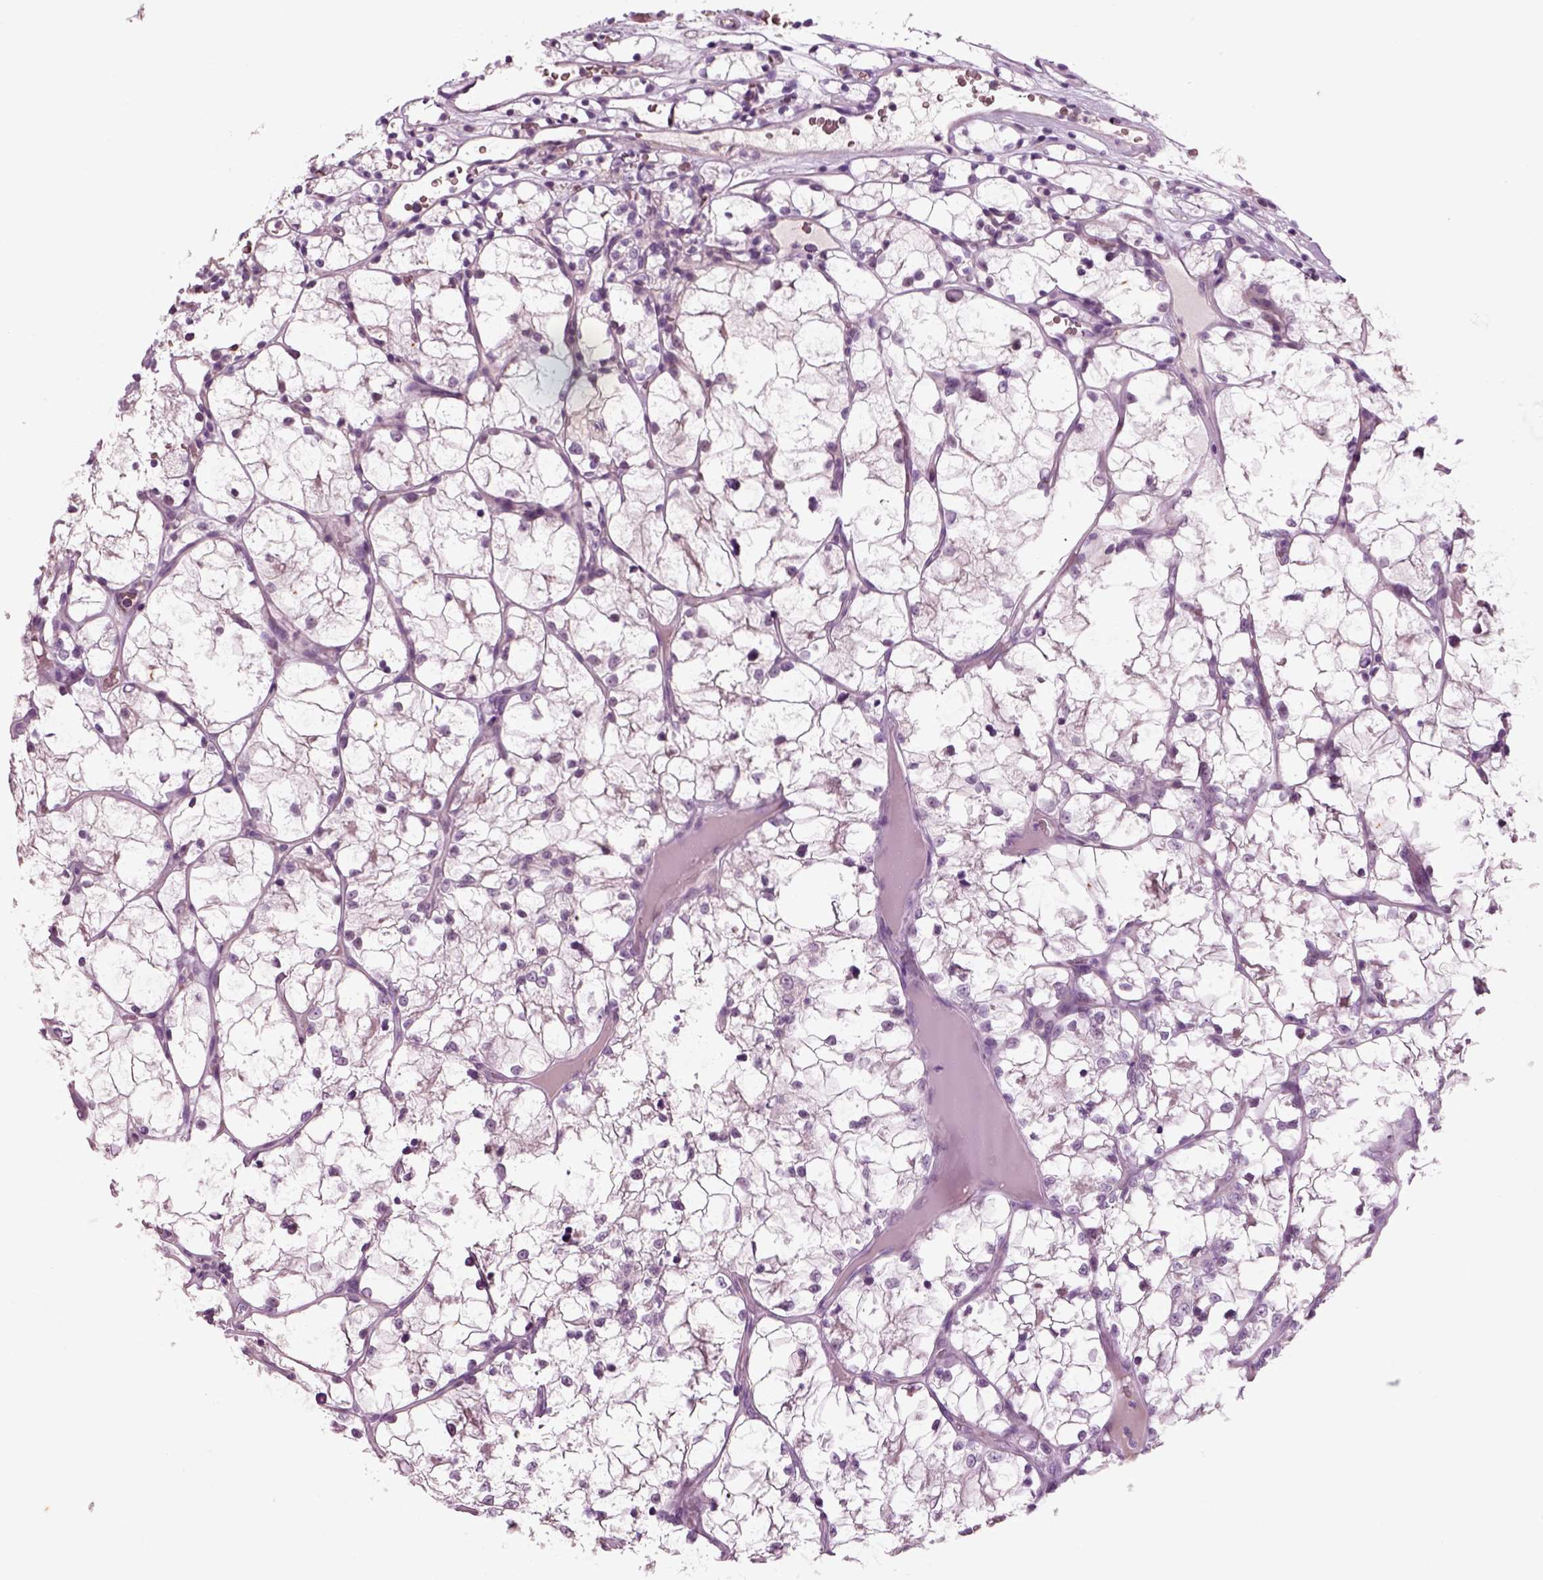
{"staining": {"intensity": "negative", "quantity": "none", "location": "none"}, "tissue": "renal cancer", "cell_type": "Tumor cells", "image_type": "cancer", "snomed": [{"axis": "morphology", "description": "Adenocarcinoma, NOS"}, {"axis": "topography", "description": "Kidney"}], "caption": "Immunohistochemistry (IHC) photomicrograph of neoplastic tissue: renal cancer (adenocarcinoma) stained with DAB (3,3'-diaminobenzidine) demonstrates no significant protein expression in tumor cells.", "gene": "CHGB", "patient": {"sex": "female", "age": 69}}